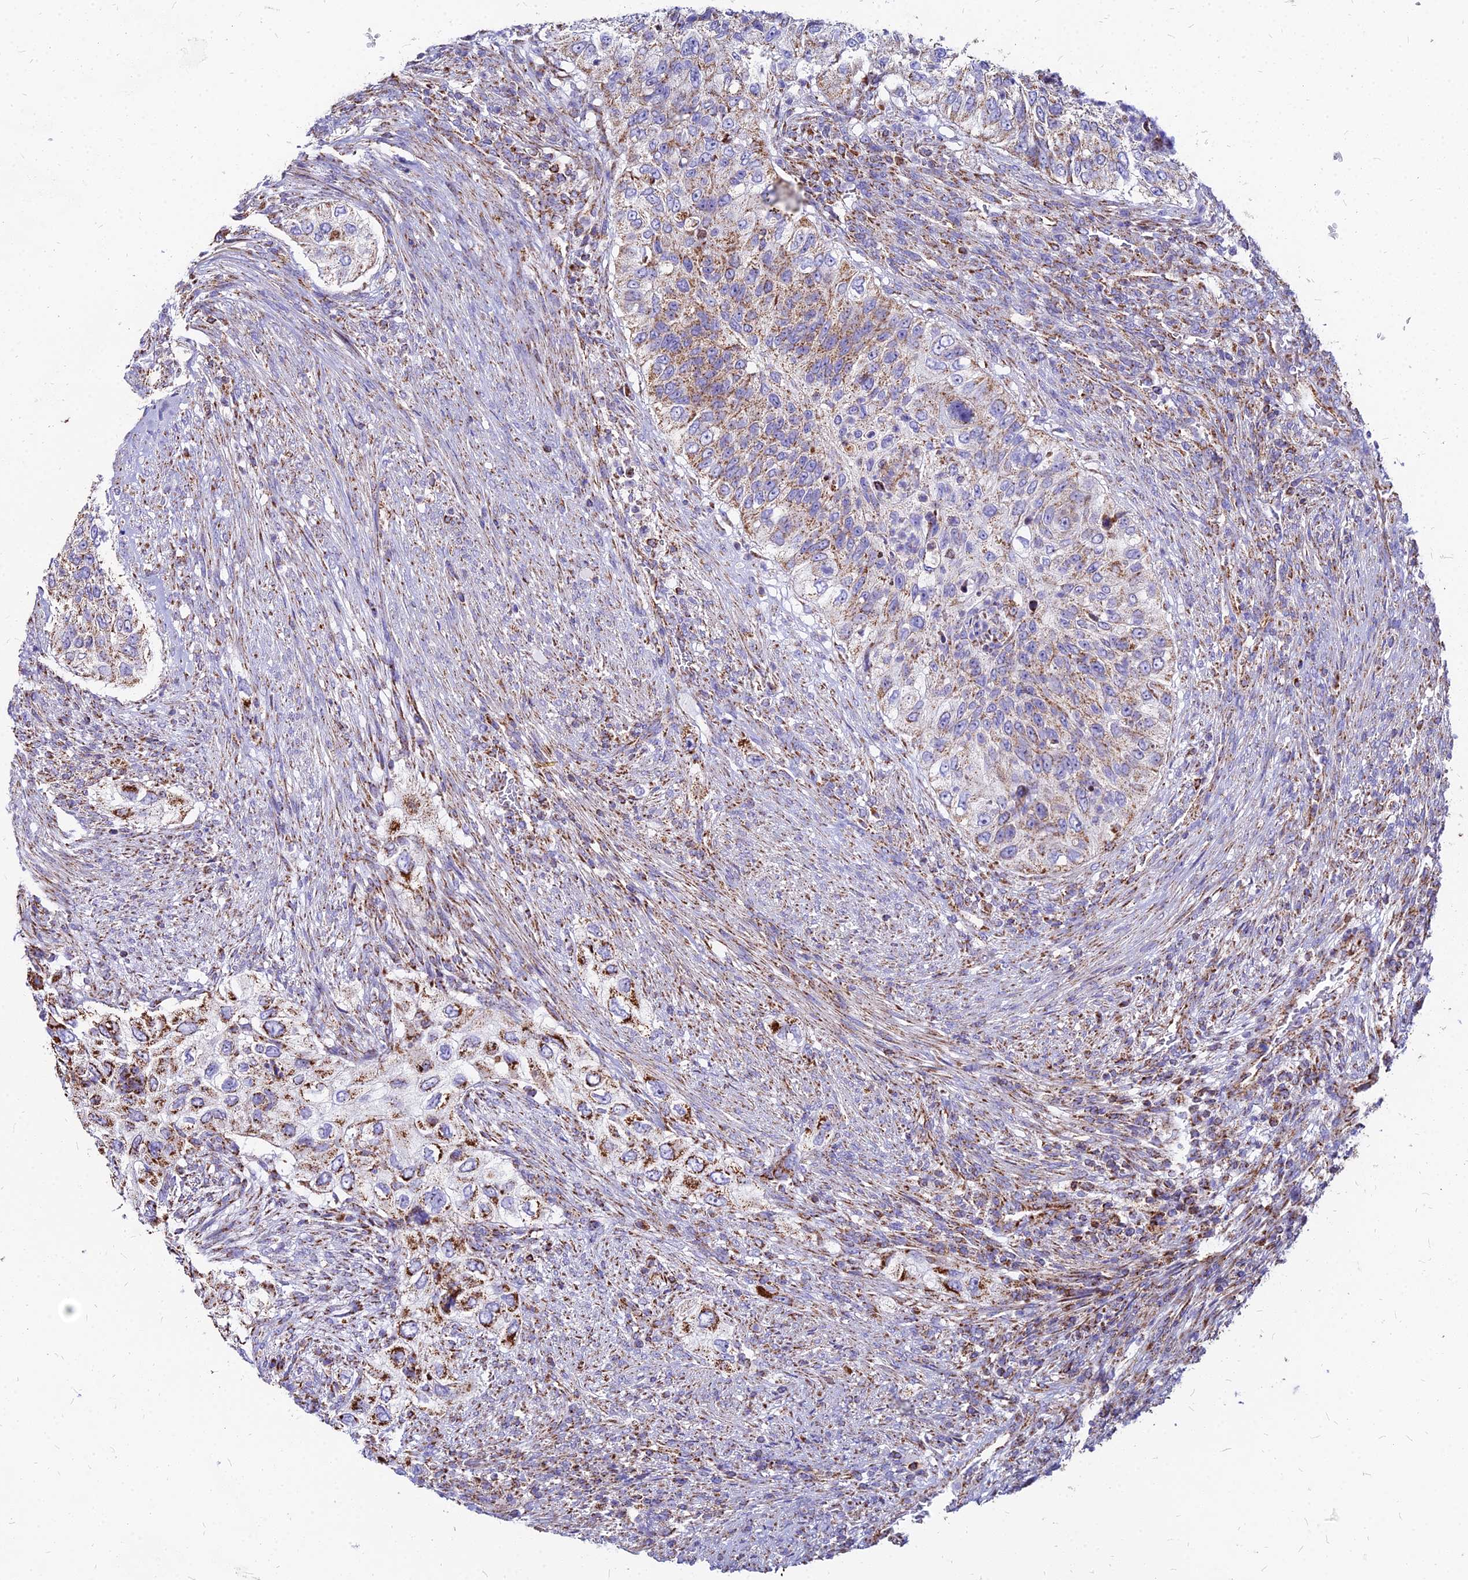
{"staining": {"intensity": "moderate", "quantity": ">75%", "location": "cytoplasmic/membranous"}, "tissue": "urothelial cancer", "cell_type": "Tumor cells", "image_type": "cancer", "snomed": [{"axis": "morphology", "description": "Urothelial carcinoma, High grade"}, {"axis": "topography", "description": "Urinary bladder"}], "caption": "Brown immunohistochemical staining in urothelial carcinoma (high-grade) exhibits moderate cytoplasmic/membranous staining in approximately >75% of tumor cells.", "gene": "DLD", "patient": {"sex": "female", "age": 60}}